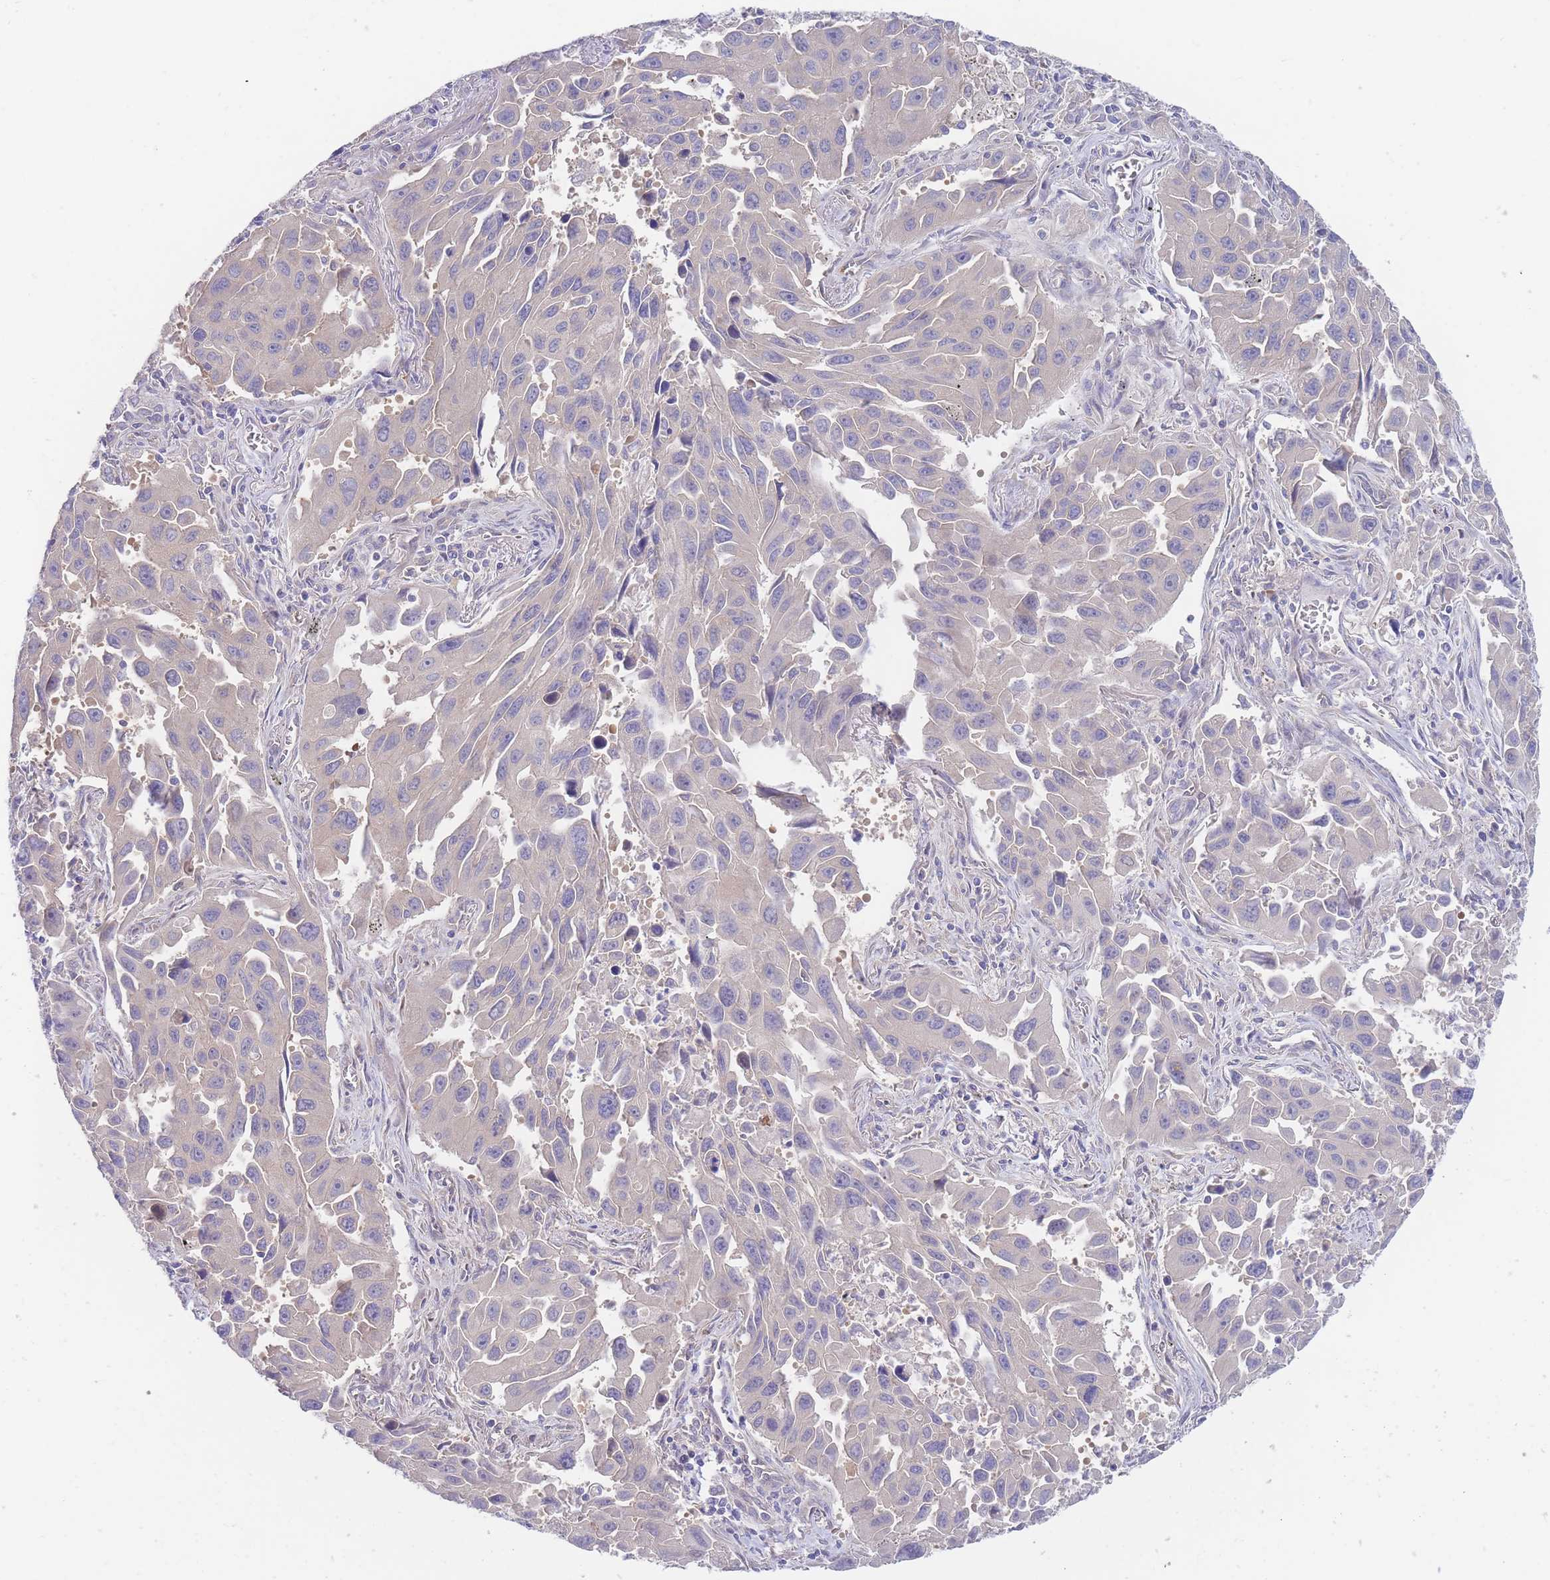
{"staining": {"intensity": "negative", "quantity": "none", "location": "none"}, "tissue": "lung cancer", "cell_type": "Tumor cells", "image_type": "cancer", "snomed": [{"axis": "morphology", "description": "Adenocarcinoma, NOS"}, {"axis": "topography", "description": "Lung"}], "caption": "Tumor cells show no significant positivity in lung cancer (adenocarcinoma).", "gene": "ZNF281", "patient": {"sex": "male", "age": 66}}